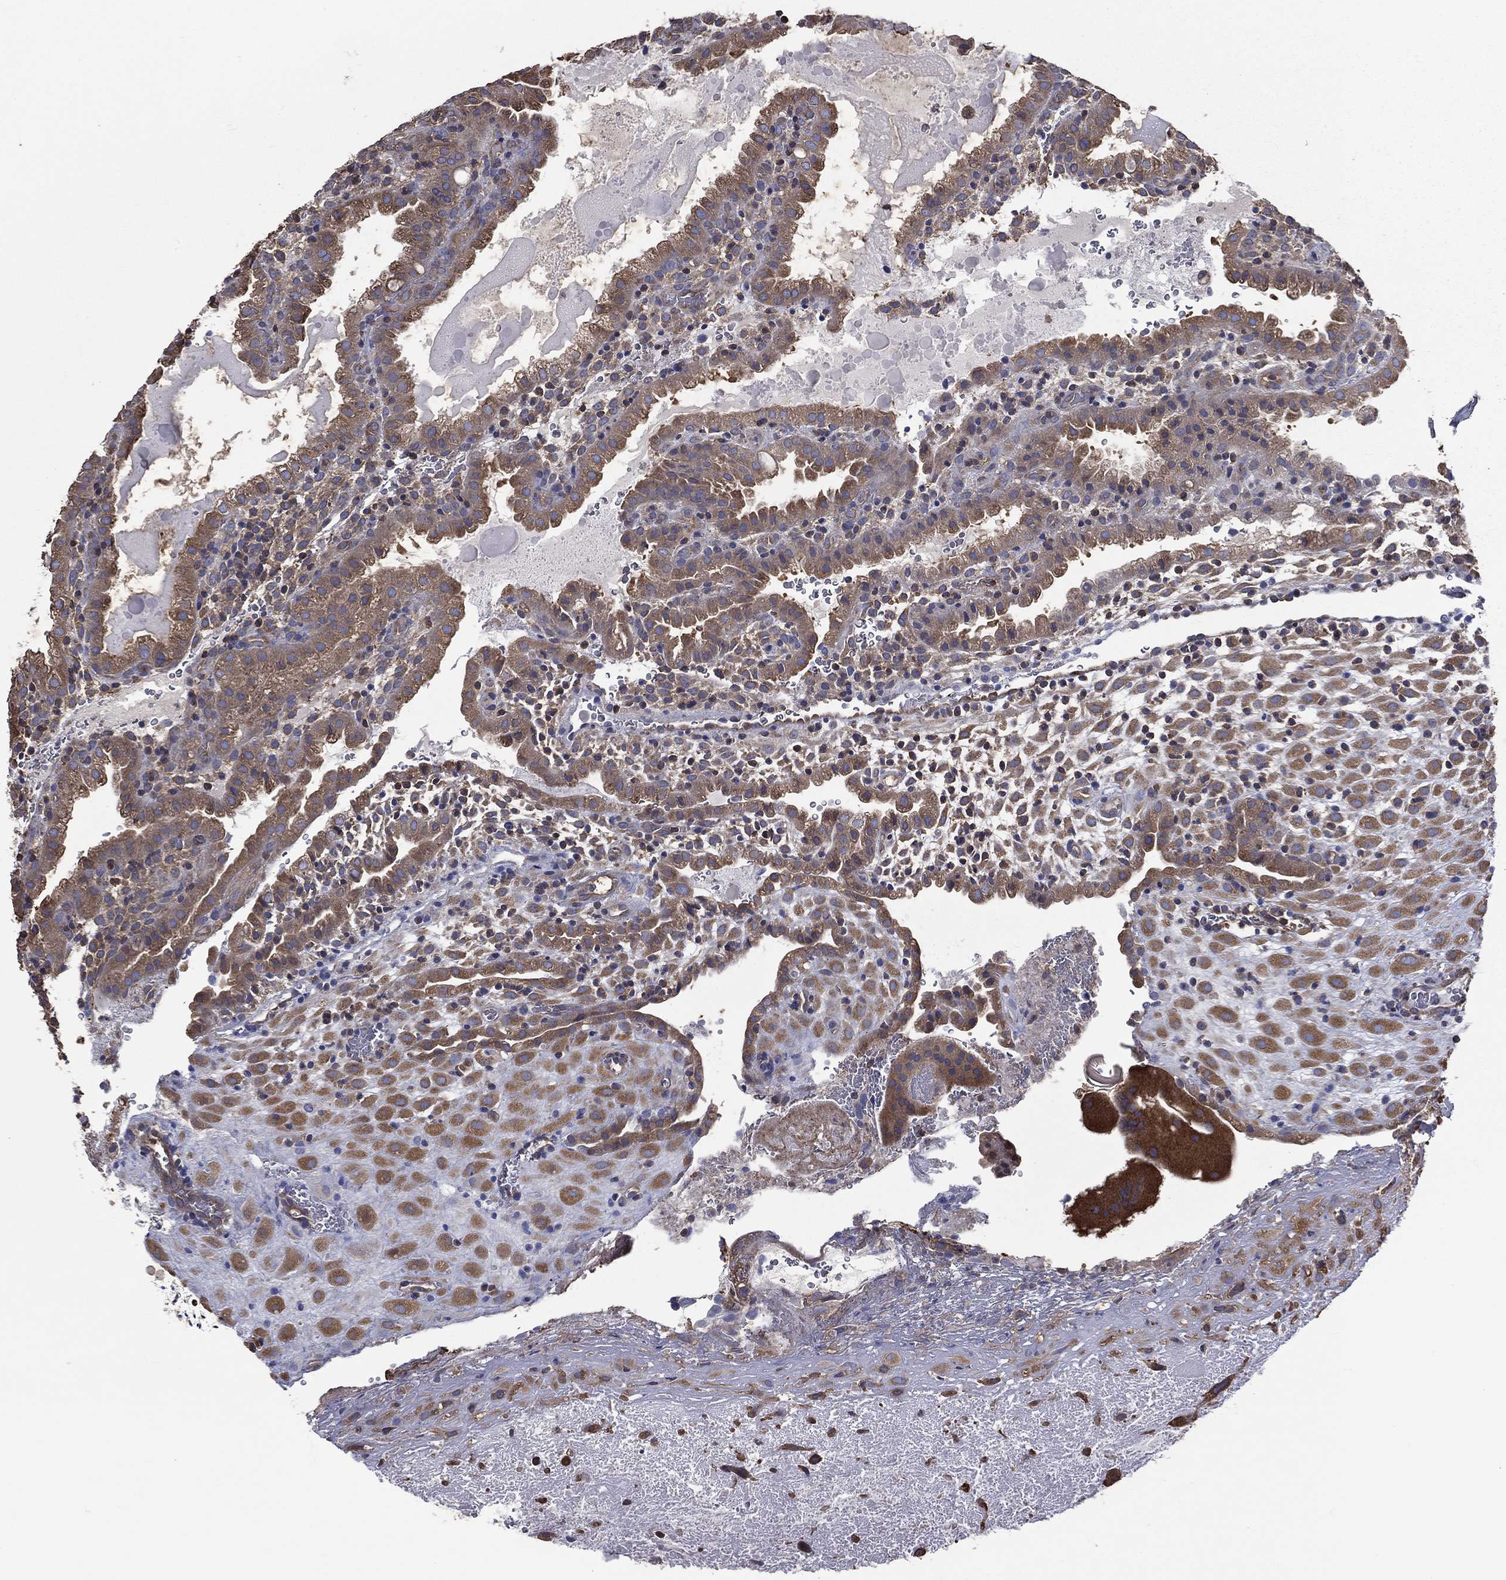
{"staining": {"intensity": "moderate", "quantity": ">75%", "location": "cytoplasmic/membranous"}, "tissue": "placenta", "cell_type": "Decidual cells", "image_type": "normal", "snomed": [{"axis": "morphology", "description": "Normal tissue, NOS"}, {"axis": "topography", "description": "Placenta"}], "caption": "An immunohistochemistry (IHC) image of normal tissue is shown. Protein staining in brown labels moderate cytoplasmic/membranous positivity in placenta within decidual cells. (Stains: DAB in brown, nuclei in blue, Microscopy: brightfield microscopy at high magnification).", "gene": "SARS1", "patient": {"sex": "female", "age": 19}}